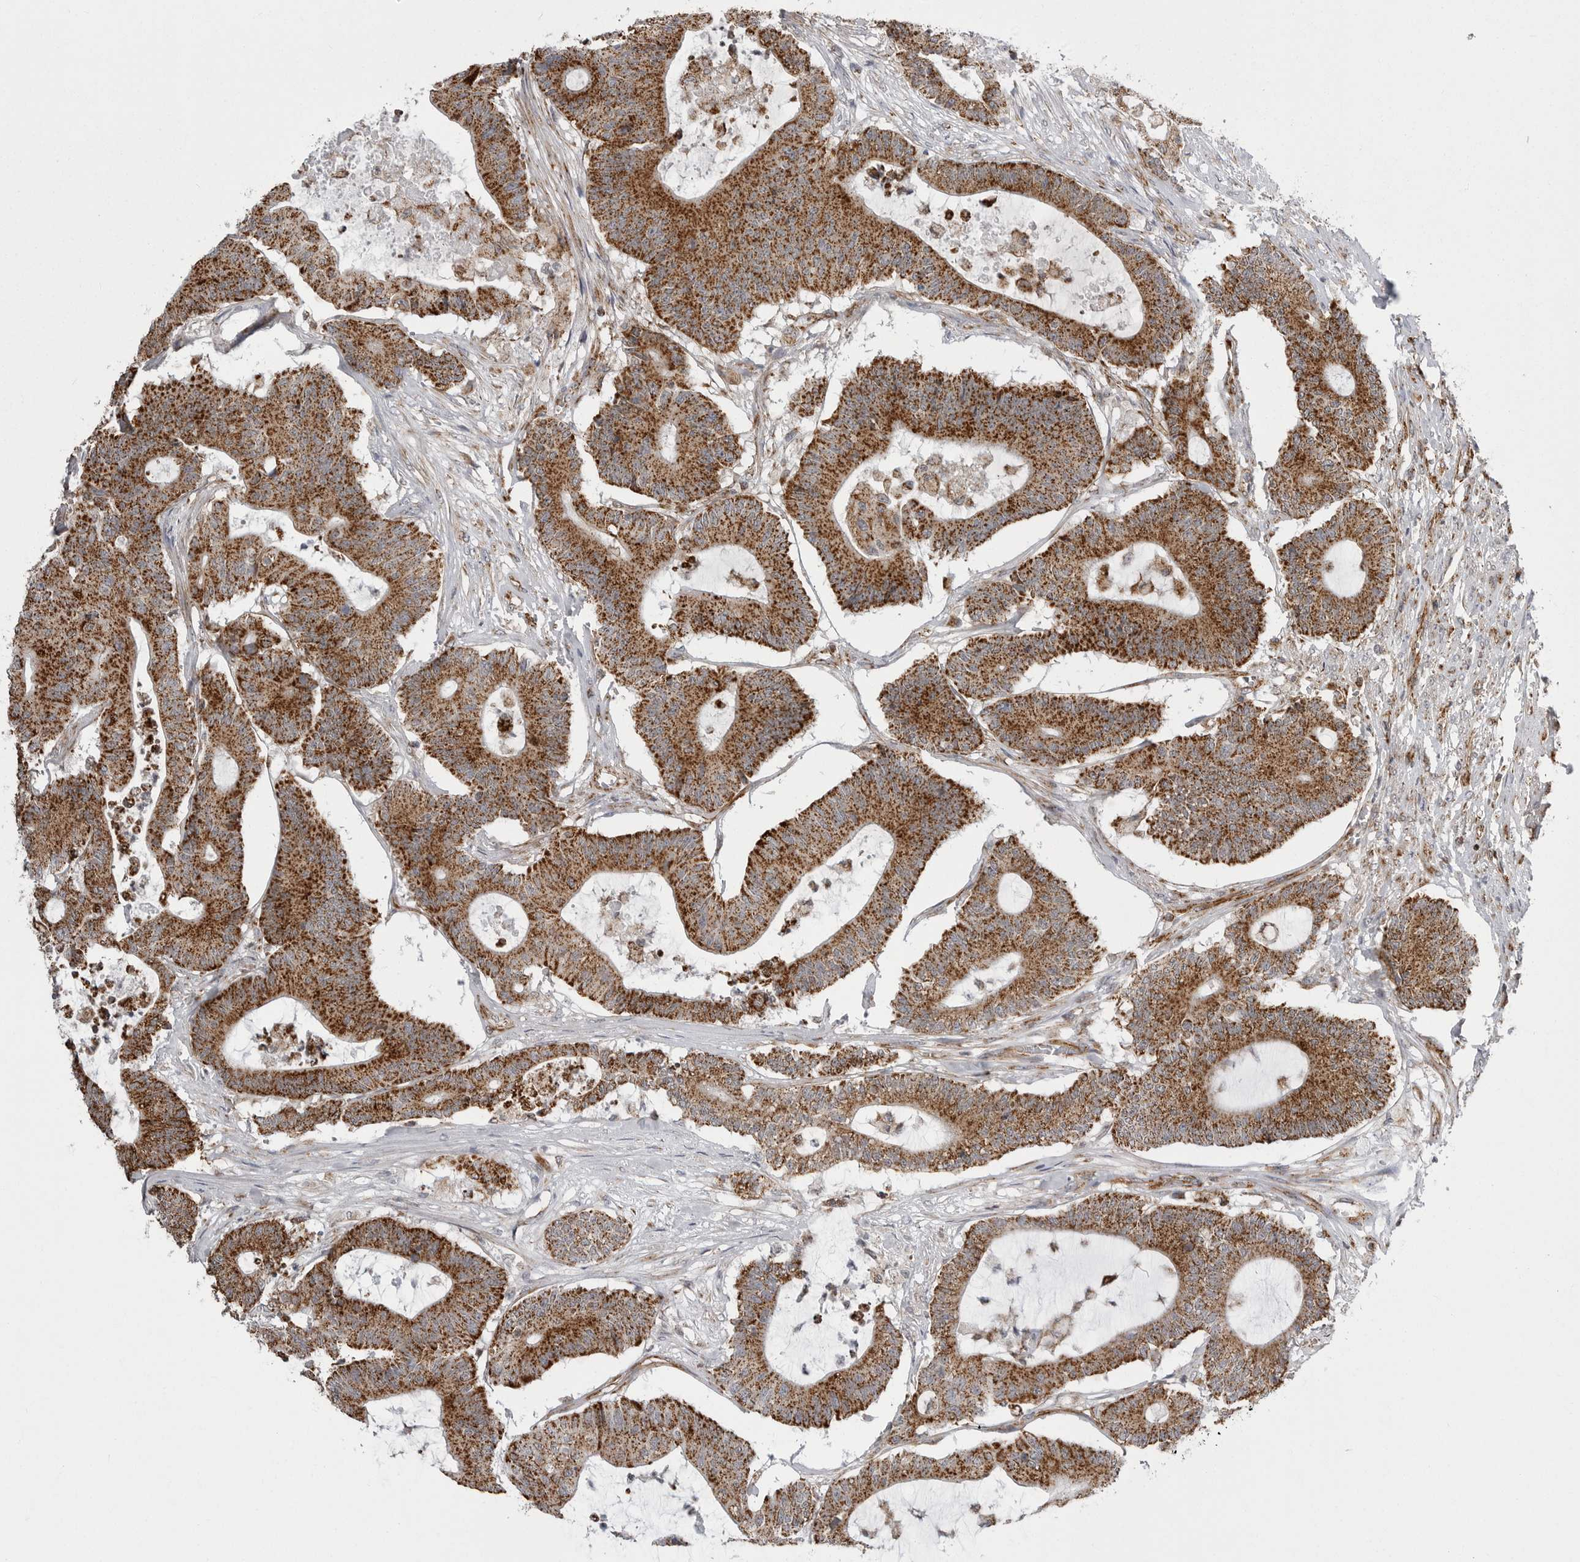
{"staining": {"intensity": "strong", "quantity": ">75%", "location": "cytoplasmic/membranous"}, "tissue": "colorectal cancer", "cell_type": "Tumor cells", "image_type": "cancer", "snomed": [{"axis": "morphology", "description": "Adenocarcinoma, NOS"}, {"axis": "topography", "description": "Colon"}], "caption": "Tumor cells show high levels of strong cytoplasmic/membranous staining in approximately >75% of cells in colorectal cancer.", "gene": "FH", "patient": {"sex": "female", "age": 84}}